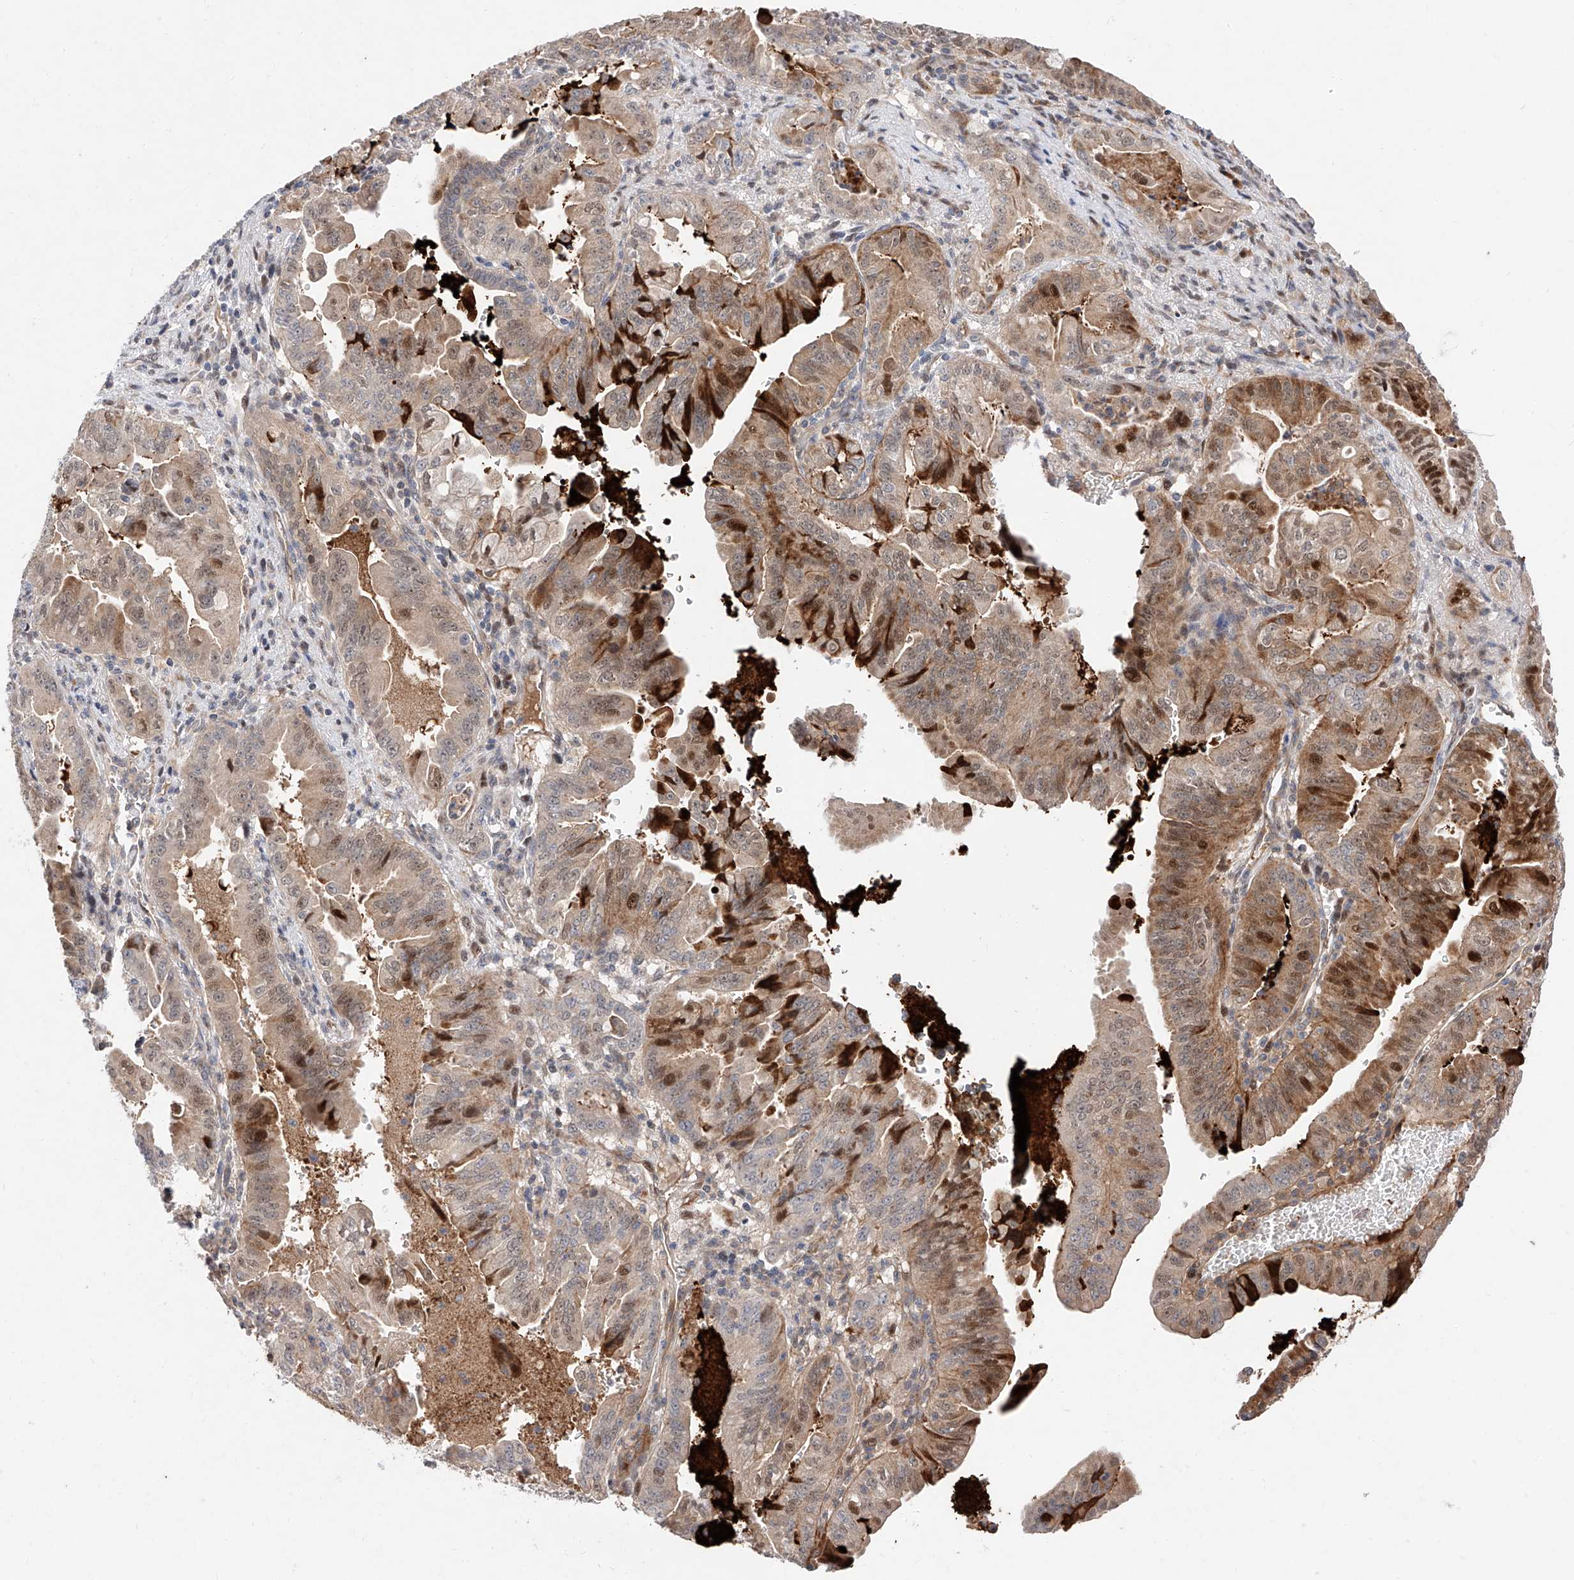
{"staining": {"intensity": "moderate", "quantity": ">75%", "location": "cytoplasmic/membranous,nuclear"}, "tissue": "pancreatic cancer", "cell_type": "Tumor cells", "image_type": "cancer", "snomed": [{"axis": "morphology", "description": "Adenocarcinoma, NOS"}, {"axis": "topography", "description": "Pancreas"}], "caption": "This histopathology image exhibits IHC staining of human pancreatic cancer, with medium moderate cytoplasmic/membranous and nuclear expression in about >75% of tumor cells.", "gene": "FUCA2", "patient": {"sex": "male", "age": 70}}